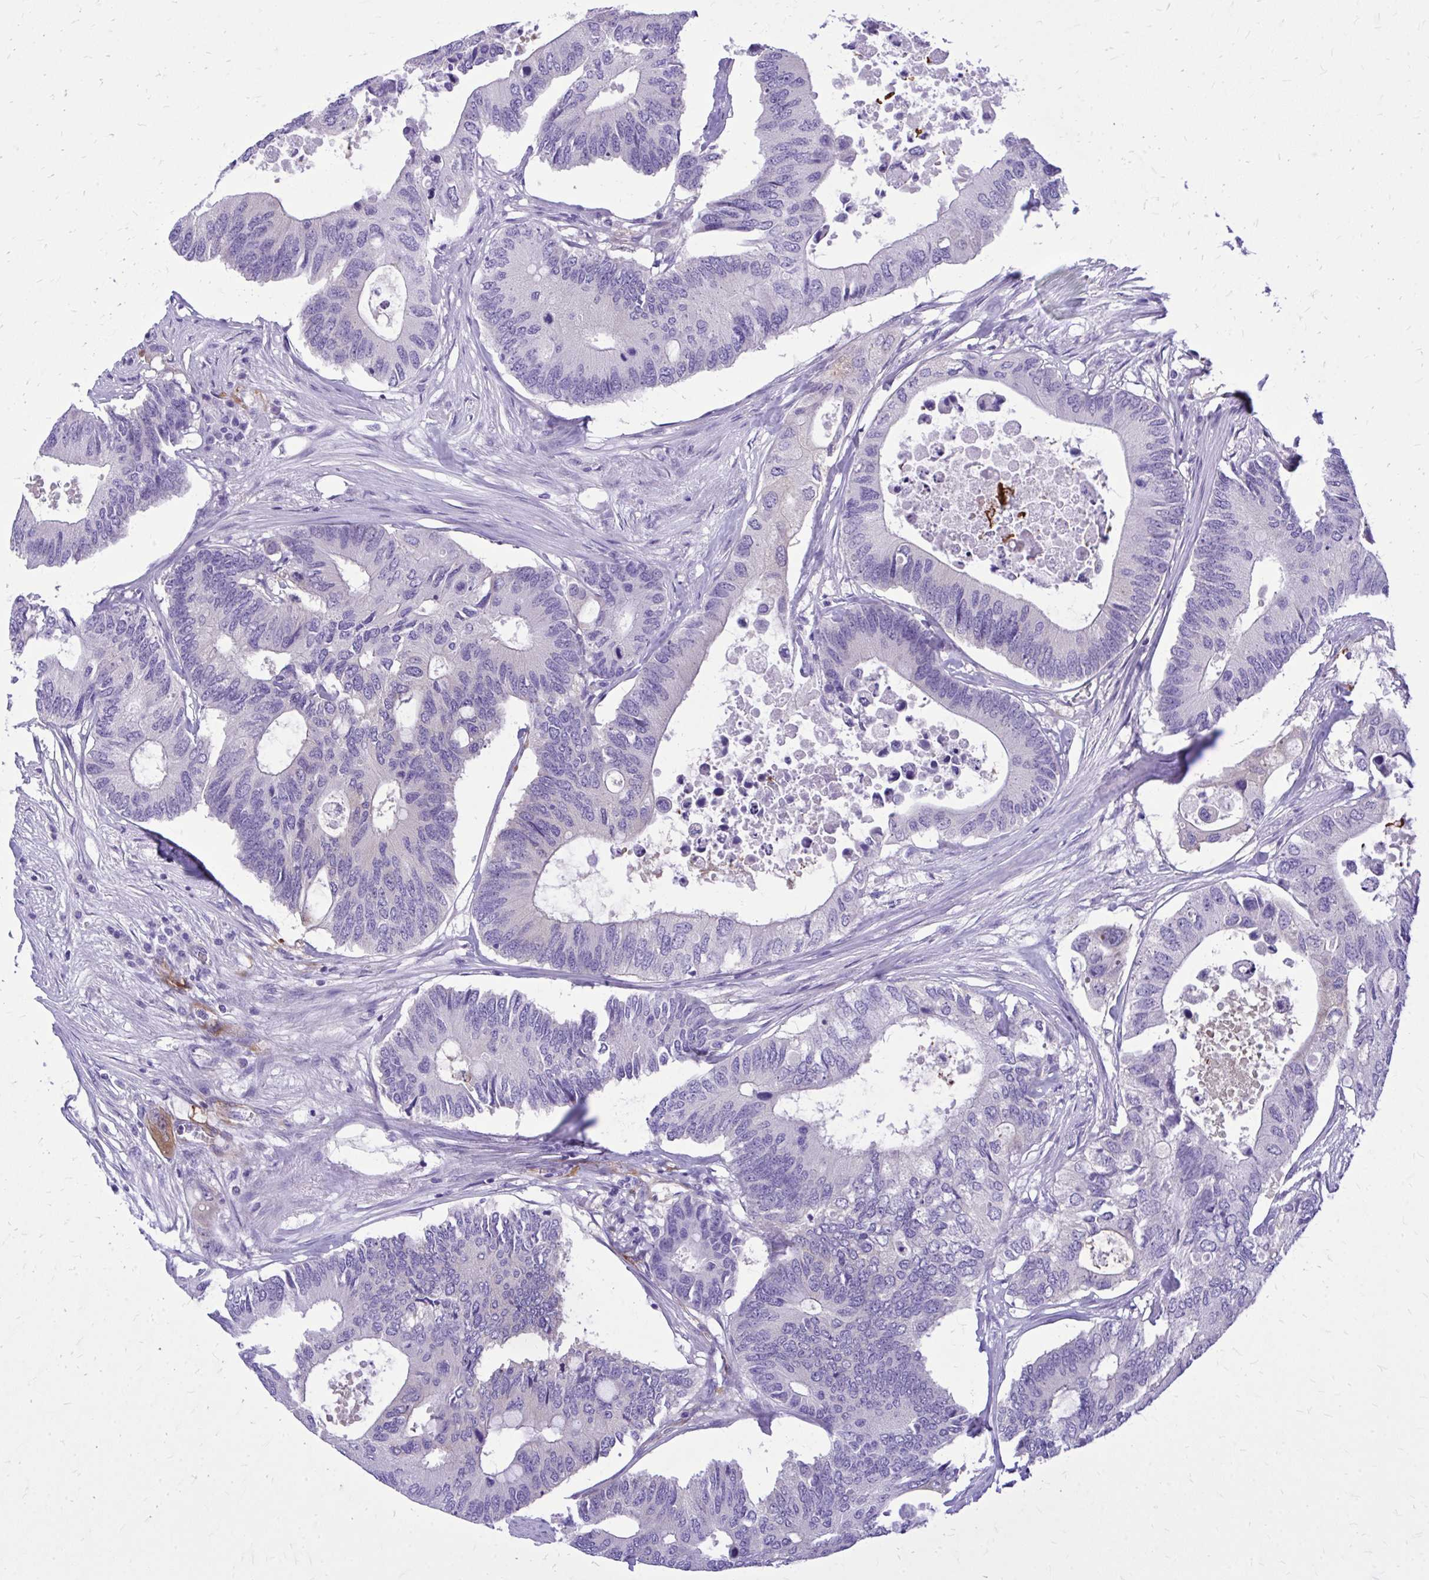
{"staining": {"intensity": "moderate", "quantity": "<25%", "location": "cytoplasmic/membranous"}, "tissue": "colorectal cancer", "cell_type": "Tumor cells", "image_type": "cancer", "snomed": [{"axis": "morphology", "description": "Adenocarcinoma, NOS"}, {"axis": "topography", "description": "Colon"}], "caption": "A brown stain labels moderate cytoplasmic/membranous positivity of a protein in colorectal cancer tumor cells.", "gene": "EPB41L1", "patient": {"sex": "male", "age": 71}}